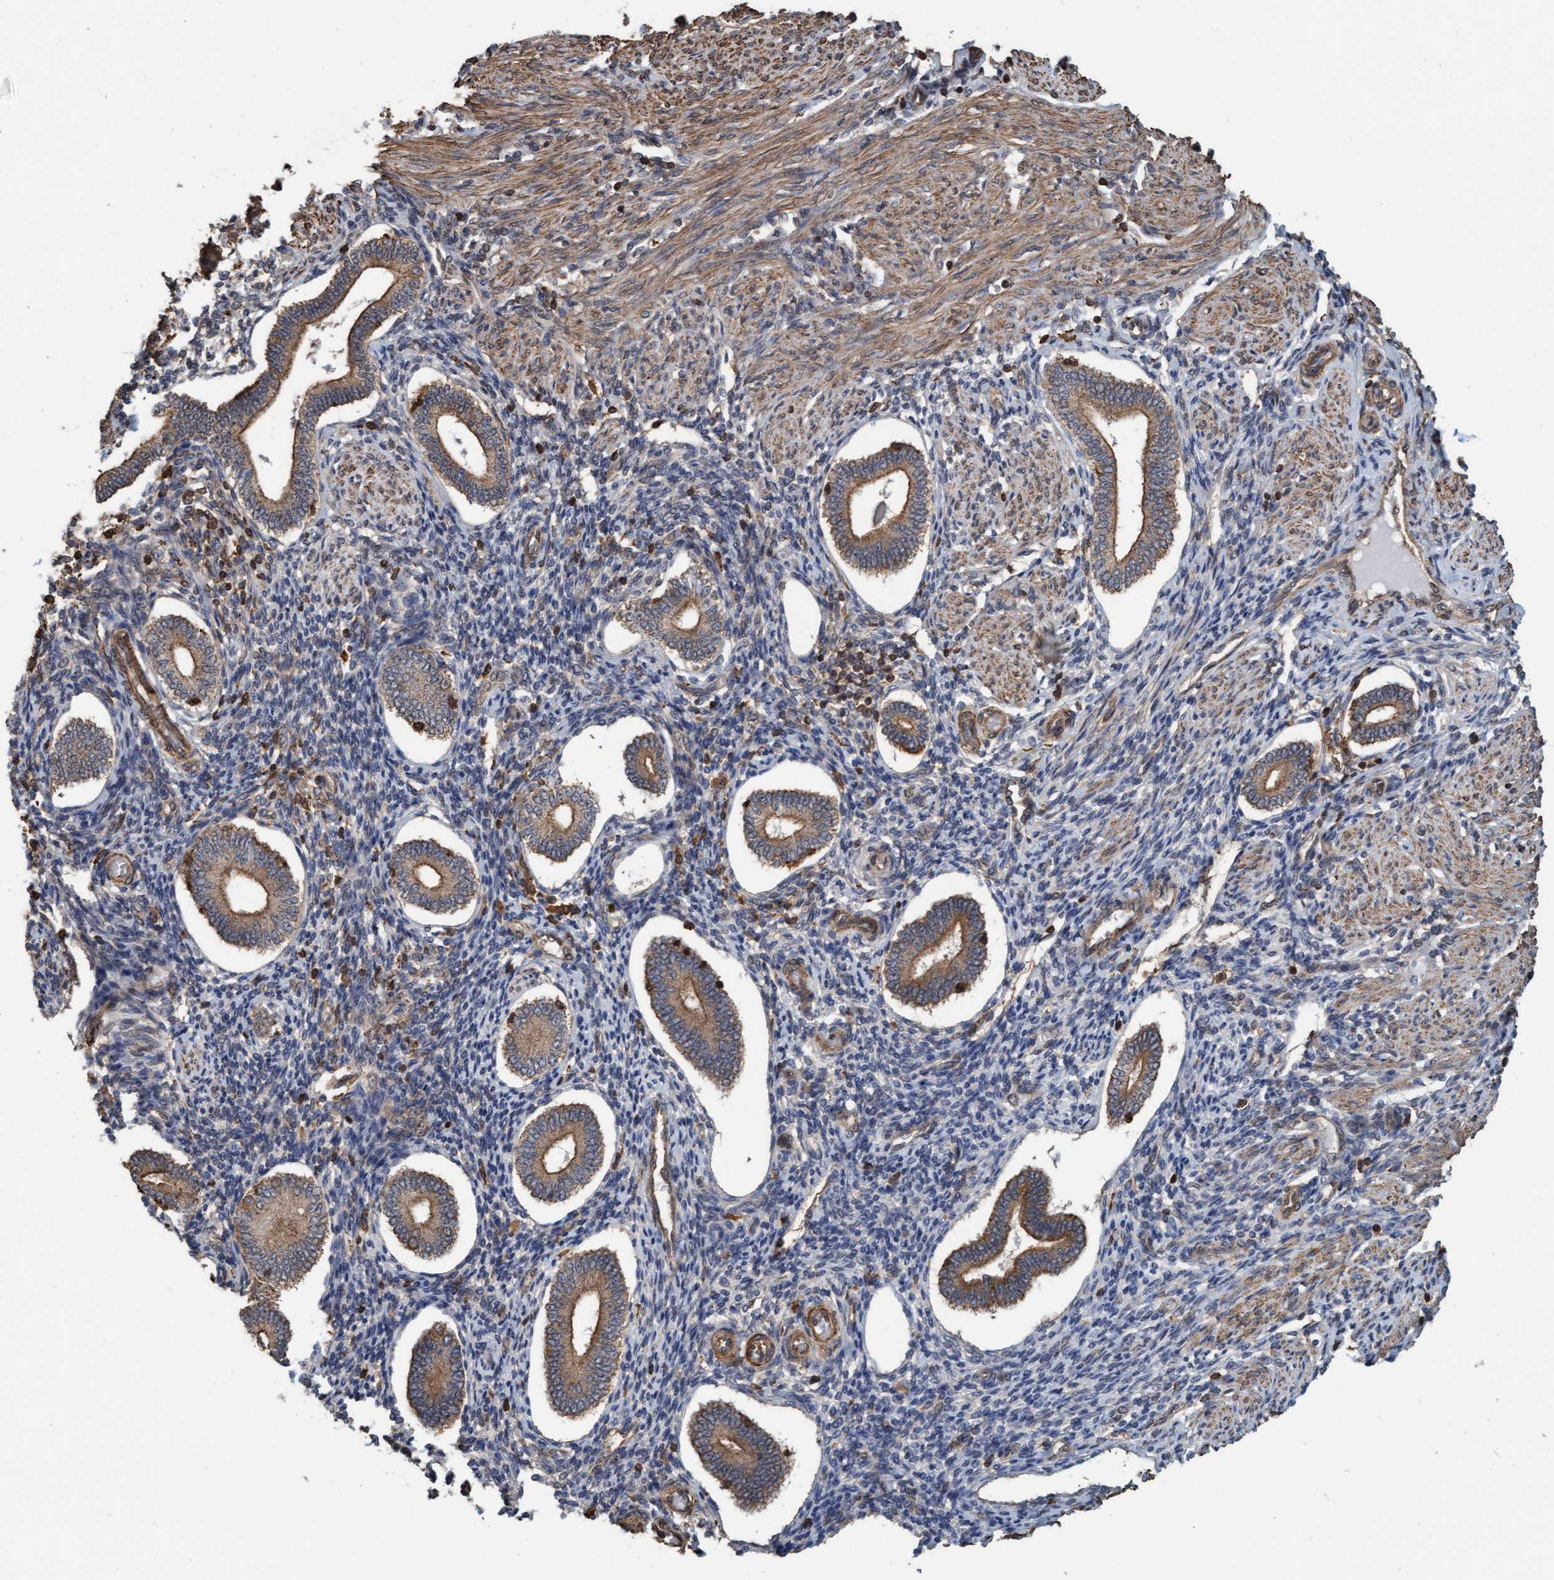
{"staining": {"intensity": "weak", "quantity": "25%-75%", "location": "cytoplasmic/membranous"}, "tissue": "endometrium", "cell_type": "Cells in endometrial stroma", "image_type": "normal", "snomed": [{"axis": "morphology", "description": "Normal tissue, NOS"}, {"axis": "topography", "description": "Endometrium"}], "caption": "Protein expression analysis of benign endometrium shows weak cytoplasmic/membranous expression in approximately 25%-75% of cells in endometrial stroma. The staining was performed using DAB (3,3'-diaminobenzidine), with brown indicating positive protein expression. Nuclei are stained blue with hematoxylin.", "gene": "FXR2", "patient": {"sex": "female", "age": 42}}